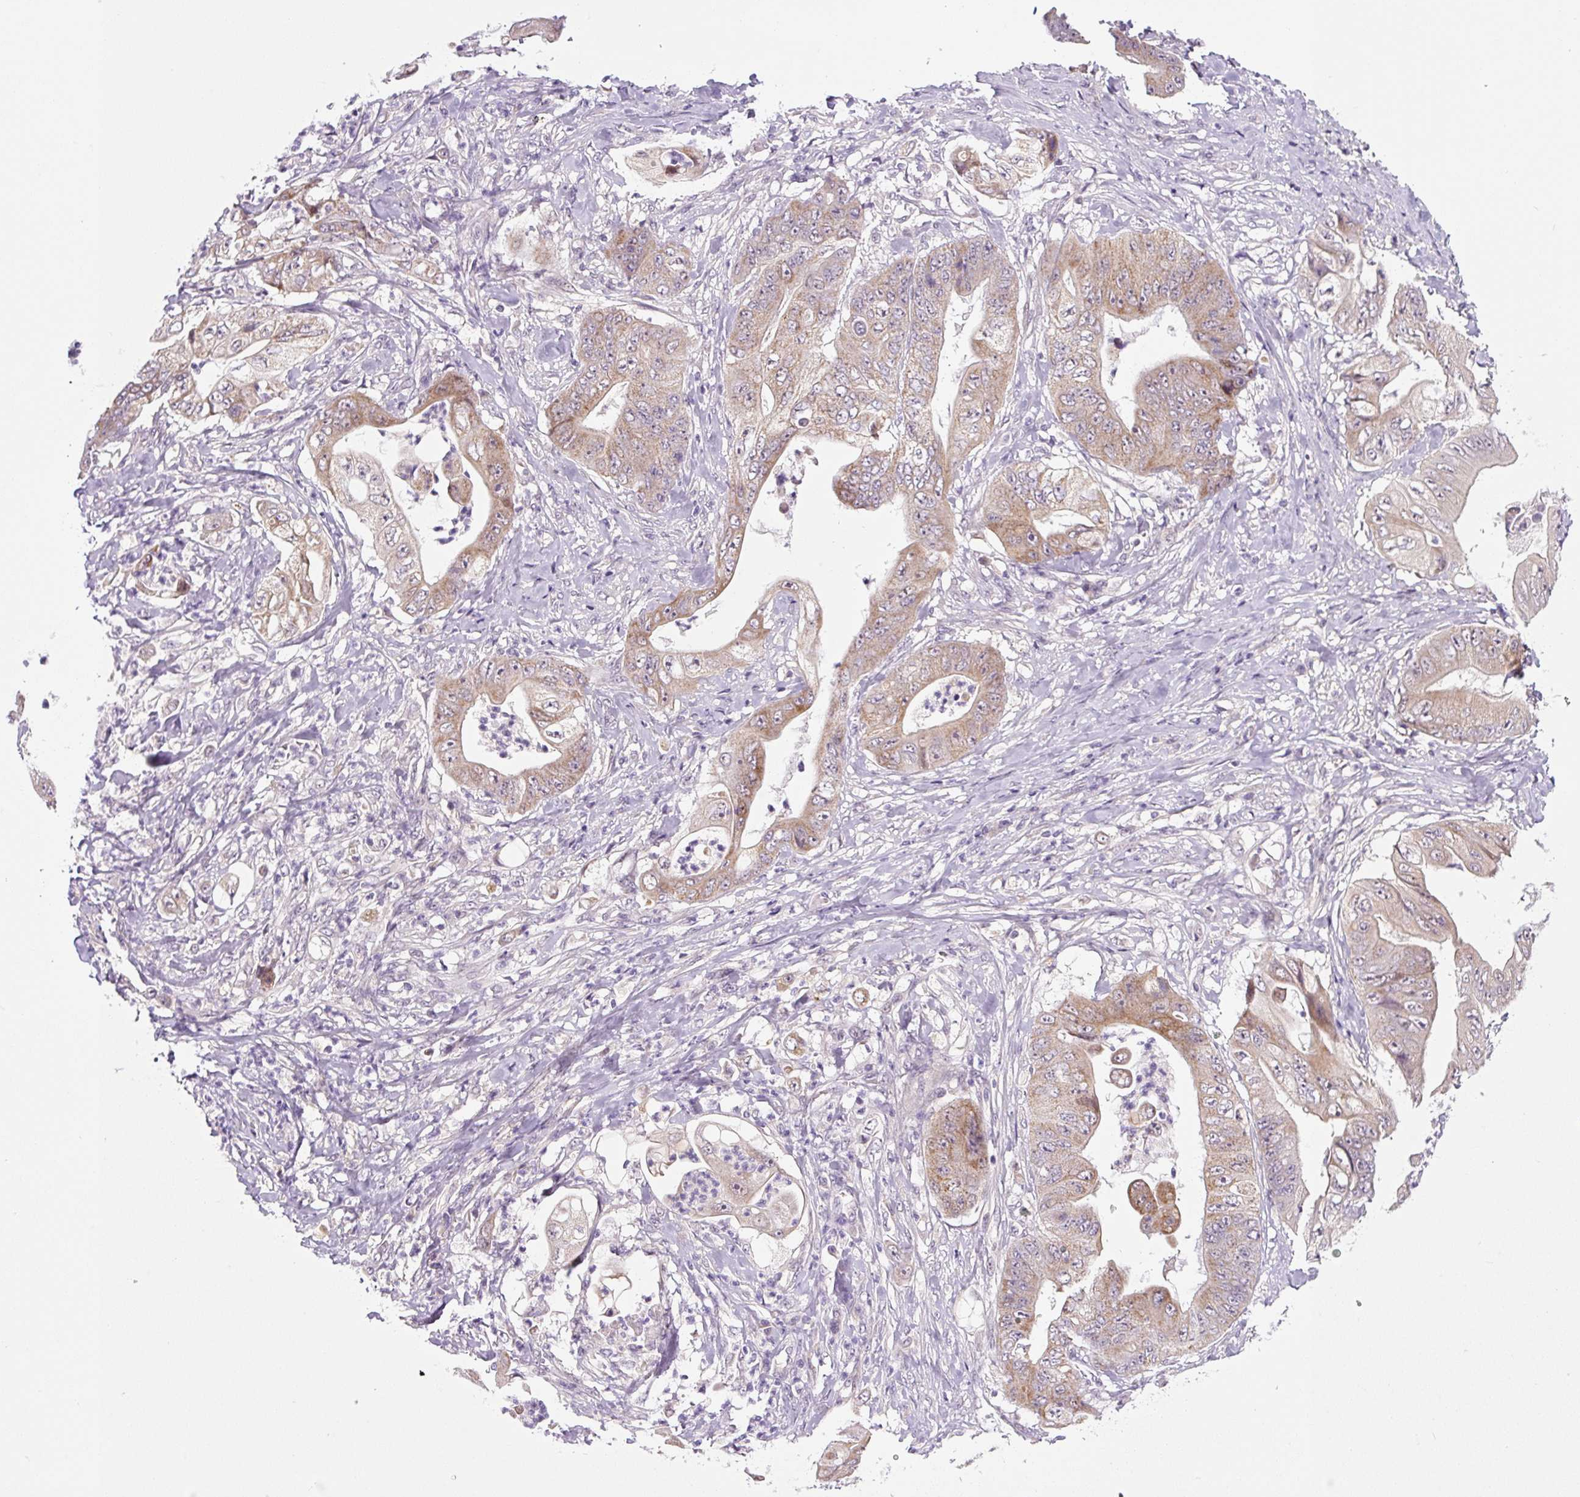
{"staining": {"intensity": "weak", "quantity": ">75%", "location": "cytoplasmic/membranous"}, "tissue": "stomach cancer", "cell_type": "Tumor cells", "image_type": "cancer", "snomed": [{"axis": "morphology", "description": "Adenocarcinoma, NOS"}, {"axis": "topography", "description": "Stomach"}], "caption": "Immunohistochemistry (DAB) staining of human stomach adenocarcinoma shows weak cytoplasmic/membranous protein staining in about >75% of tumor cells. (IHC, brightfield microscopy, high magnification).", "gene": "PRKAA2", "patient": {"sex": "female", "age": 73}}